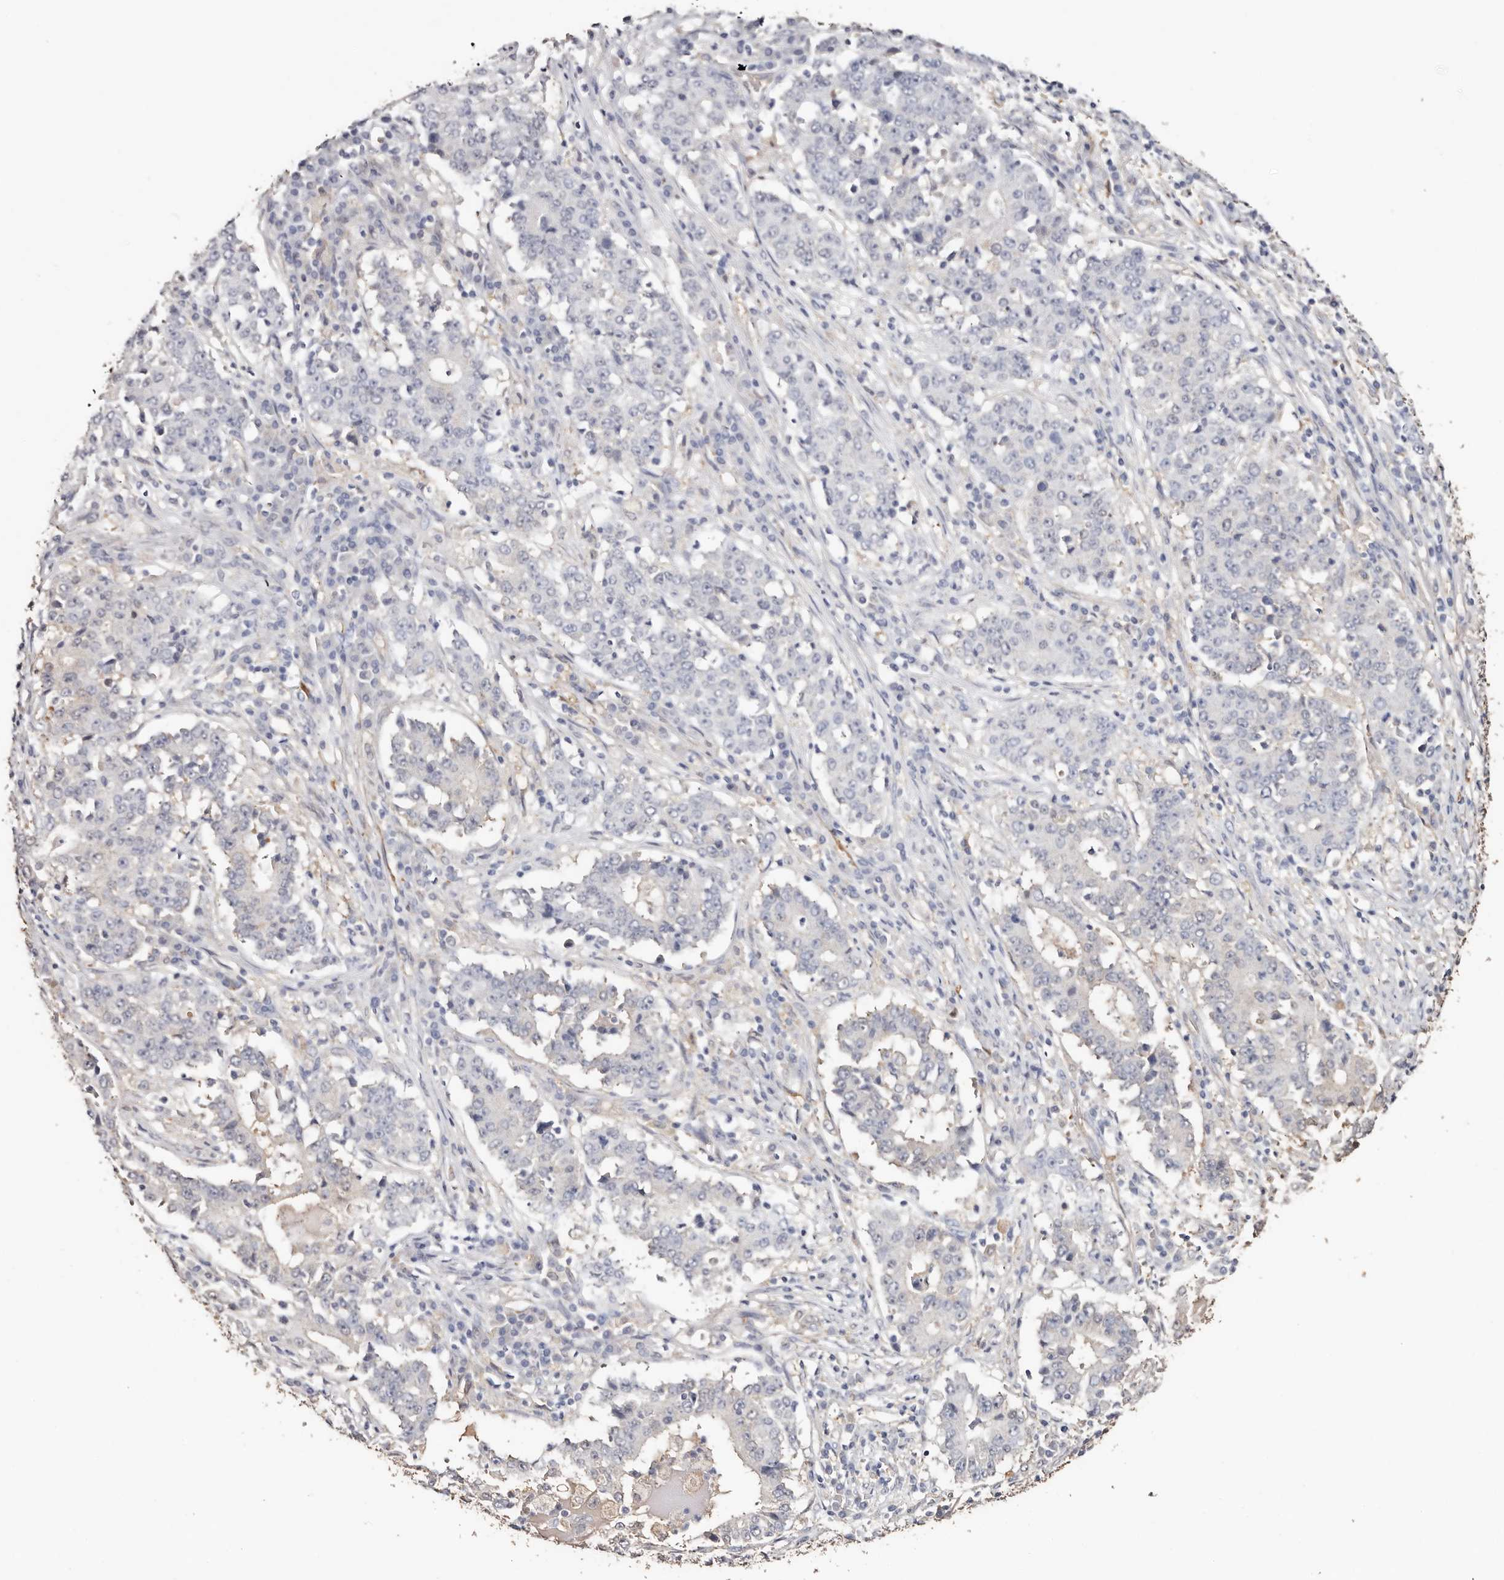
{"staining": {"intensity": "negative", "quantity": "none", "location": "none"}, "tissue": "stomach cancer", "cell_type": "Tumor cells", "image_type": "cancer", "snomed": [{"axis": "morphology", "description": "Adenocarcinoma, NOS"}, {"axis": "topography", "description": "Stomach"}], "caption": "This micrograph is of adenocarcinoma (stomach) stained with immunohistochemistry to label a protein in brown with the nuclei are counter-stained blue. There is no positivity in tumor cells.", "gene": "TGM2", "patient": {"sex": "male", "age": 59}}